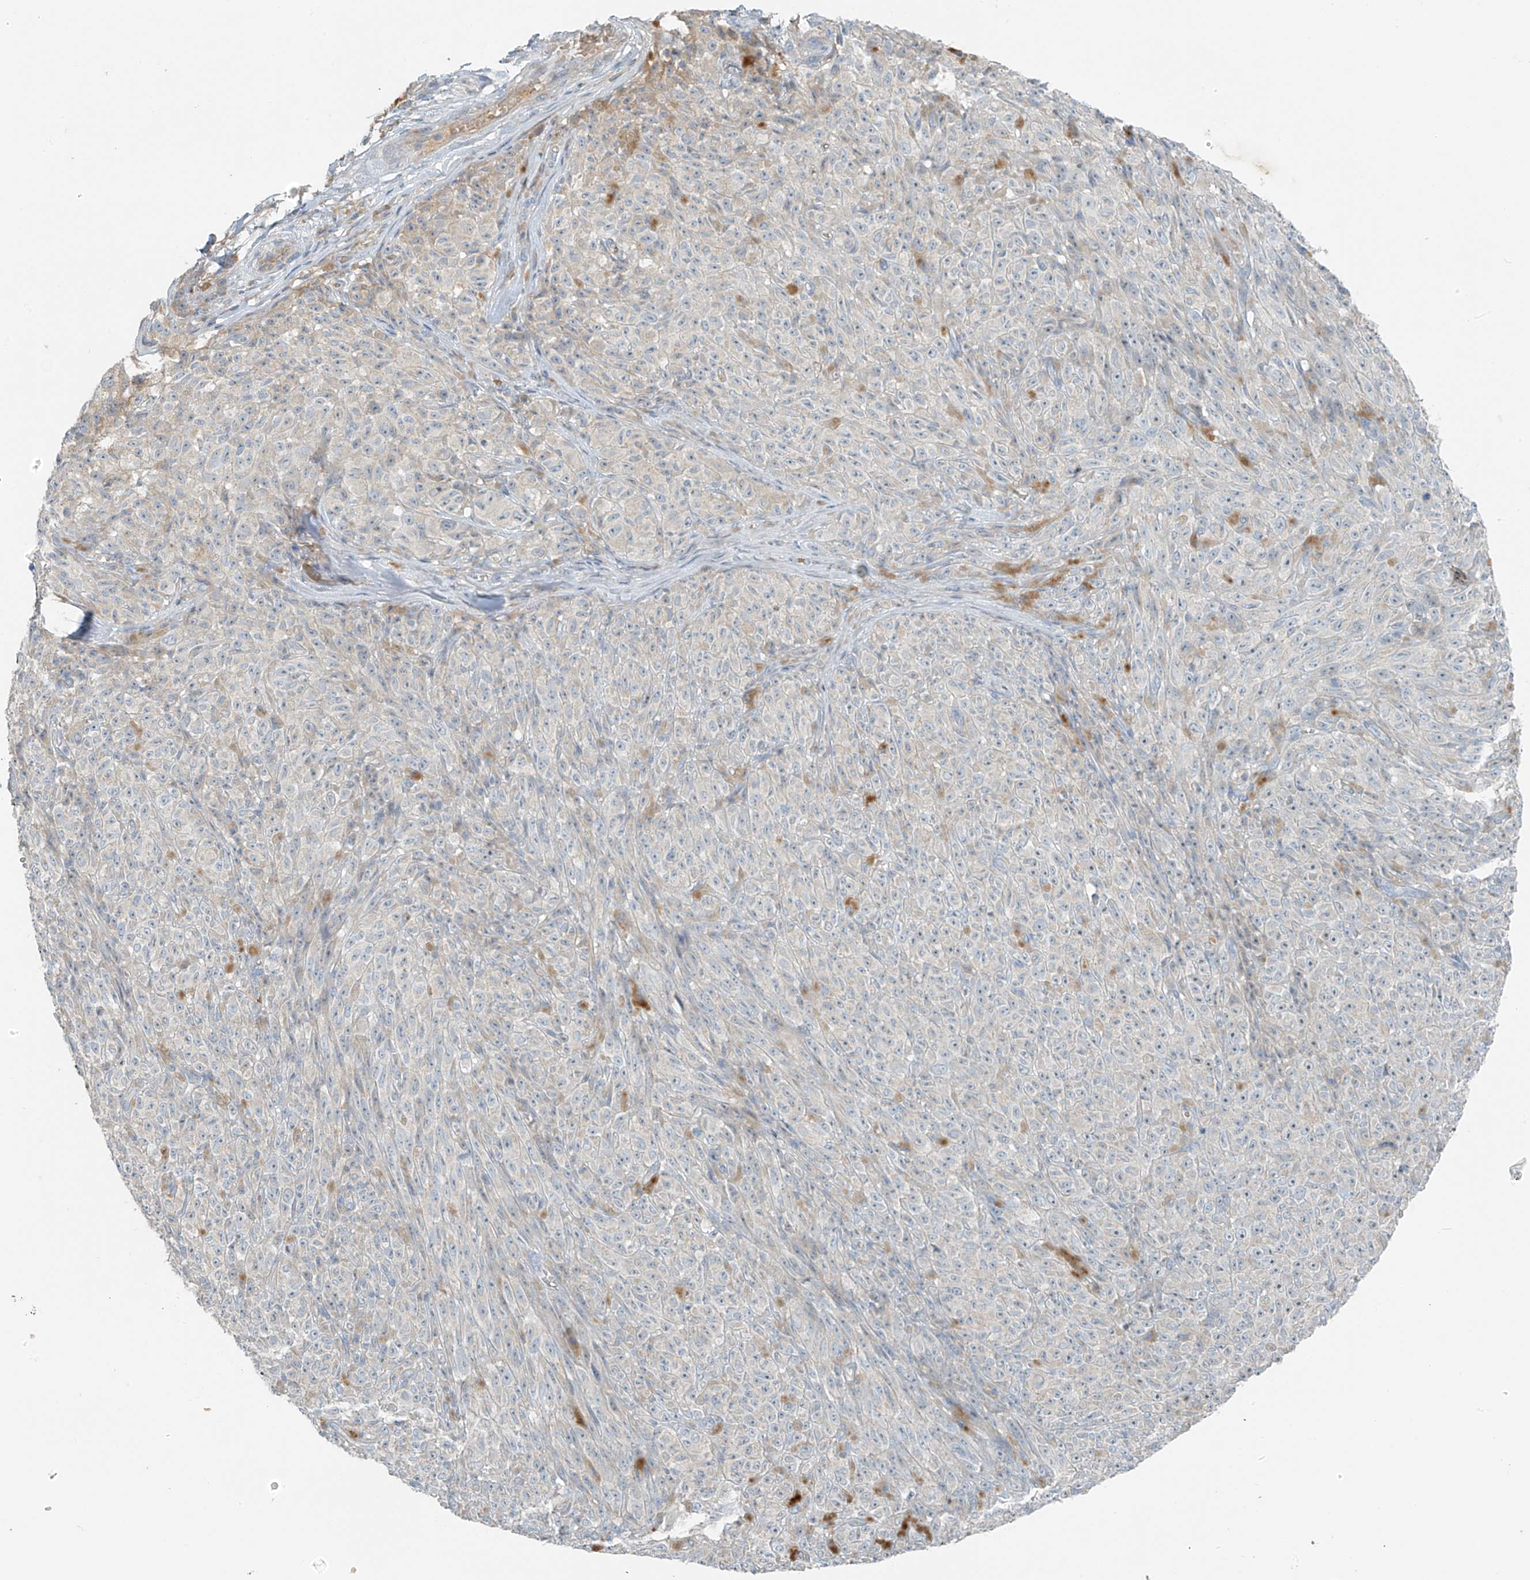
{"staining": {"intensity": "negative", "quantity": "none", "location": "none"}, "tissue": "melanoma", "cell_type": "Tumor cells", "image_type": "cancer", "snomed": [{"axis": "morphology", "description": "Malignant melanoma, NOS"}, {"axis": "topography", "description": "Skin"}], "caption": "IHC photomicrograph of human melanoma stained for a protein (brown), which exhibits no positivity in tumor cells.", "gene": "FAM131C", "patient": {"sex": "female", "age": 82}}